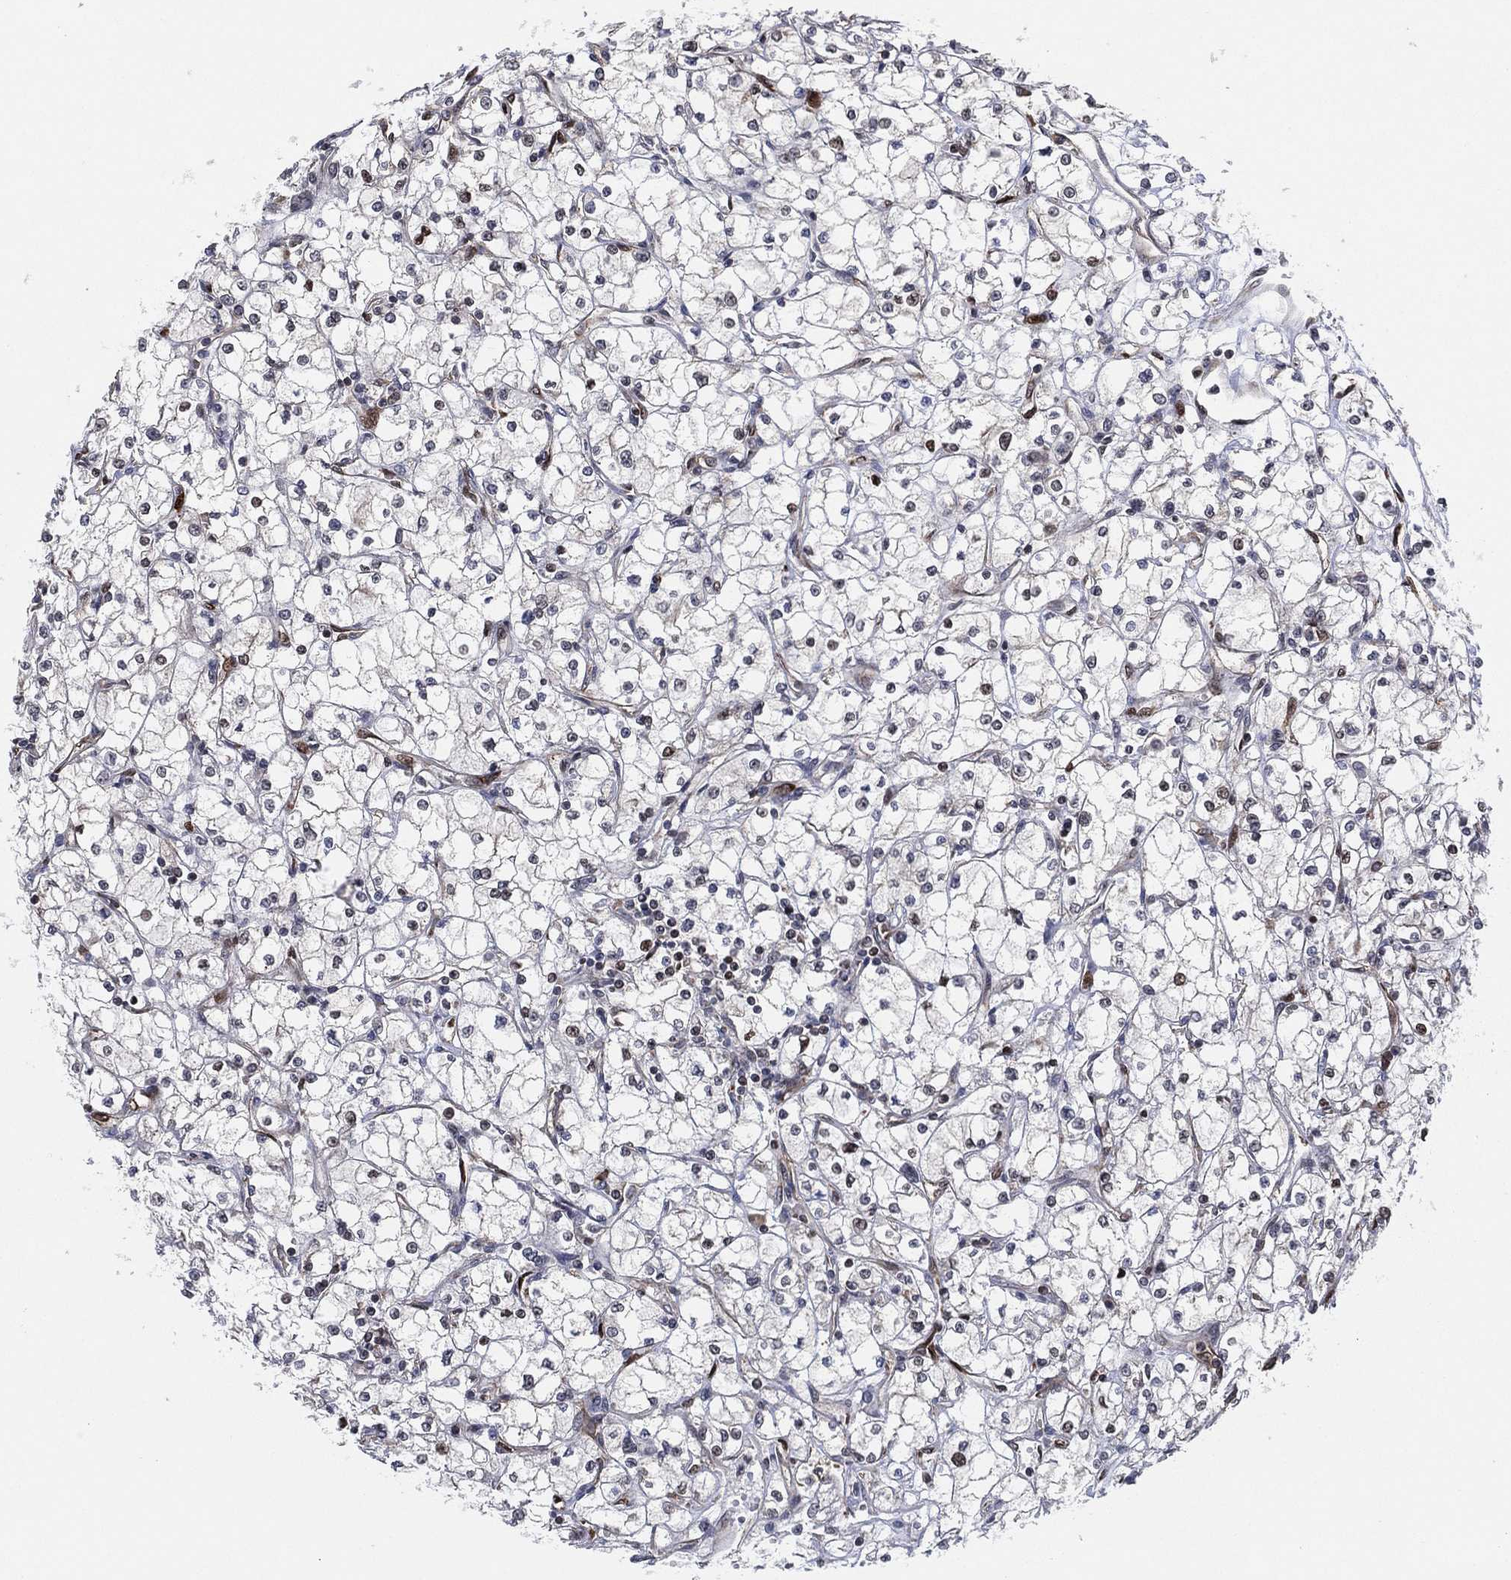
{"staining": {"intensity": "negative", "quantity": "none", "location": "none"}, "tissue": "renal cancer", "cell_type": "Tumor cells", "image_type": "cancer", "snomed": [{"axis": "morphology", "description": "Adenocarcinoma, NOS"}, {"axis": "topography", "description": "Kidney"}], "caption": "Tumor cells show no significant staining in adenocarcinoma (renal). Brightfield microscopy of immunohistochemistry stained with DAB (brown) and hematoxylin (blue), captured at high magnification.", "gene": "TMCO1", "patient": {"sex": "male", "age": 67}}